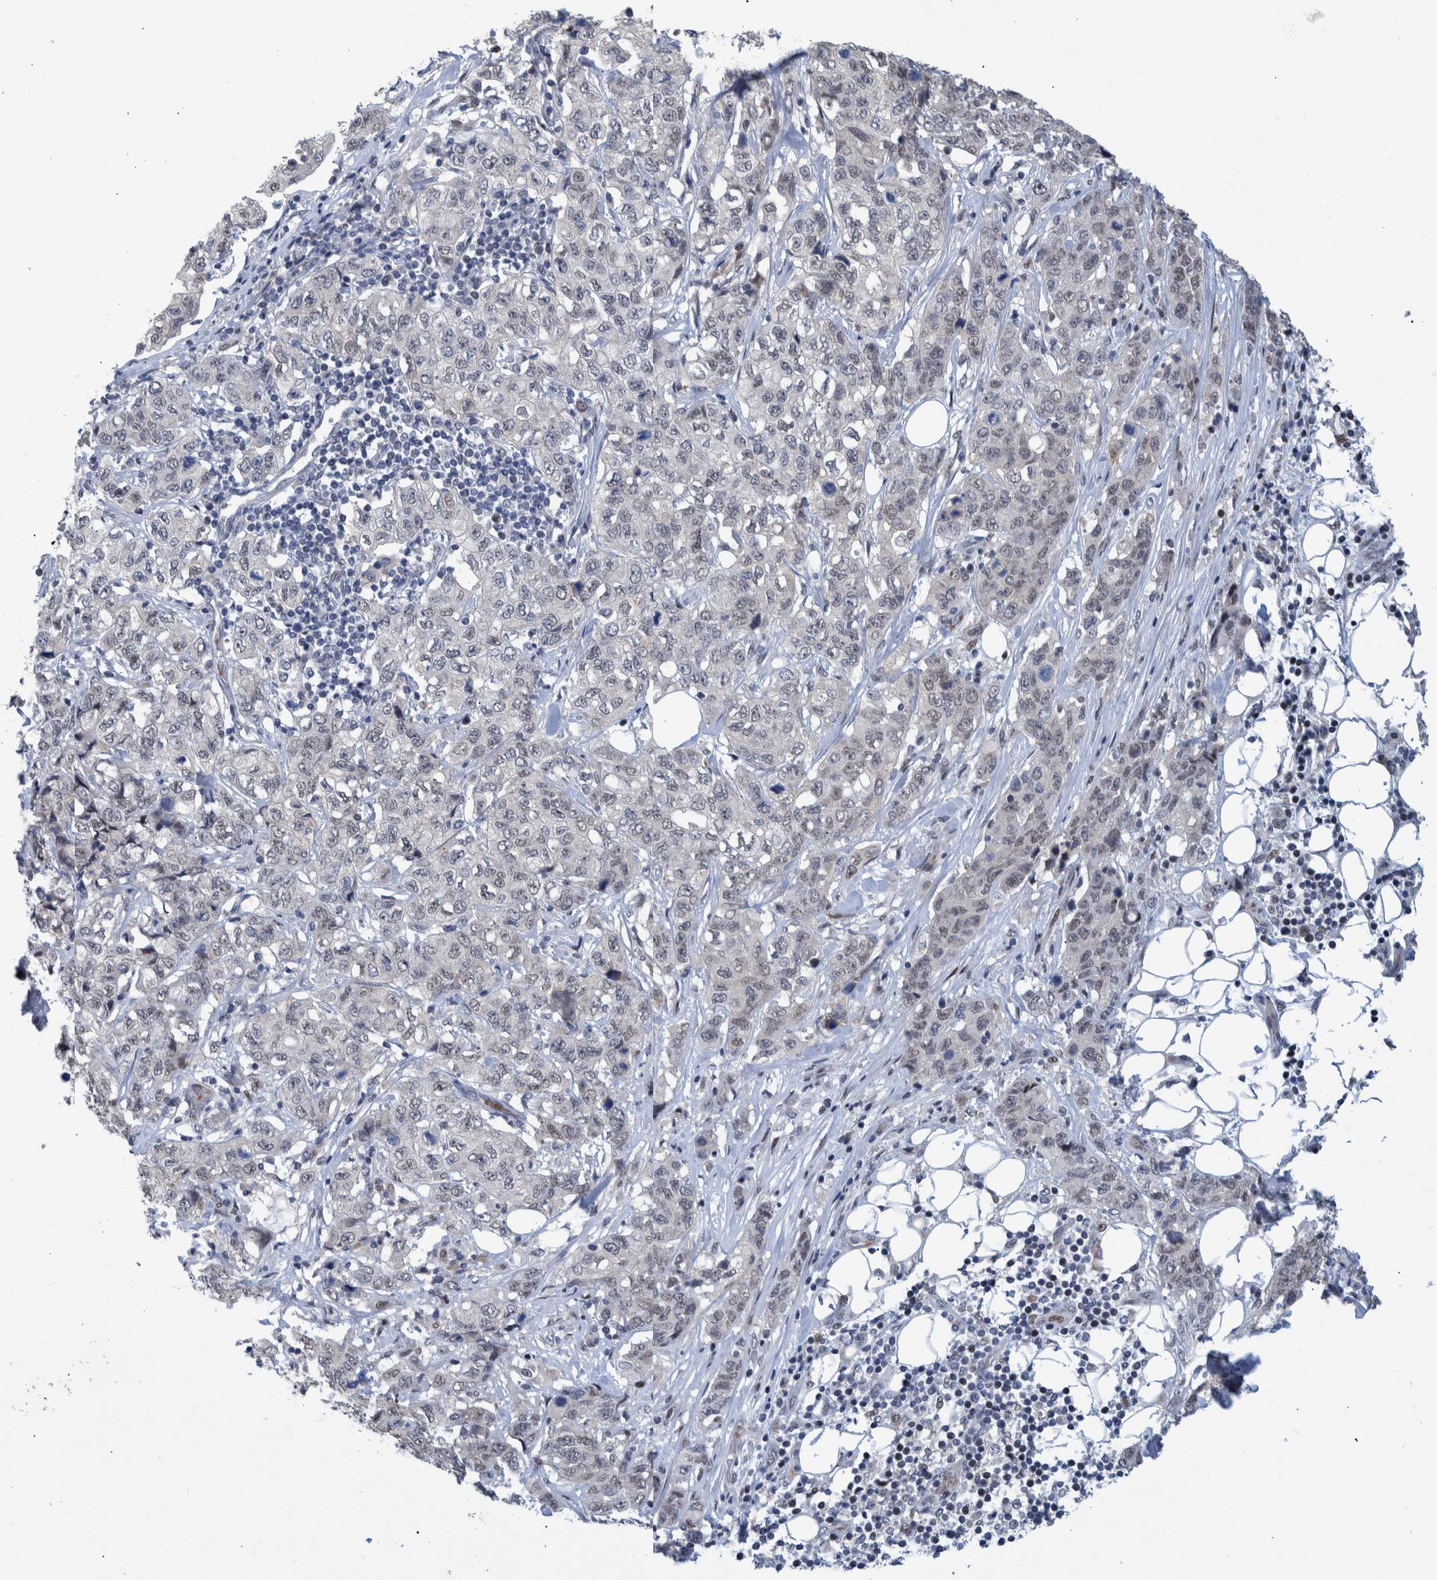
{"staining": {"intensity": "negative", "quantity": "none", "location": "none"}, "tissue": "stomach cancer", "cell_type": "Tumor cells", "image_type": "cancer", "snomed": [{"axis": "morphology", "description": "Adenocarcinoma, NOS"}, {"axis": "topography", "description": "Stomach"}], "caption": "This is an immunohistochemistry photomicrograph of human stomach adenocarcinoma. There is no positivity in tumor cells.", "gene": "ESRP1", "patient": {"sex": "male", "age": 48}}